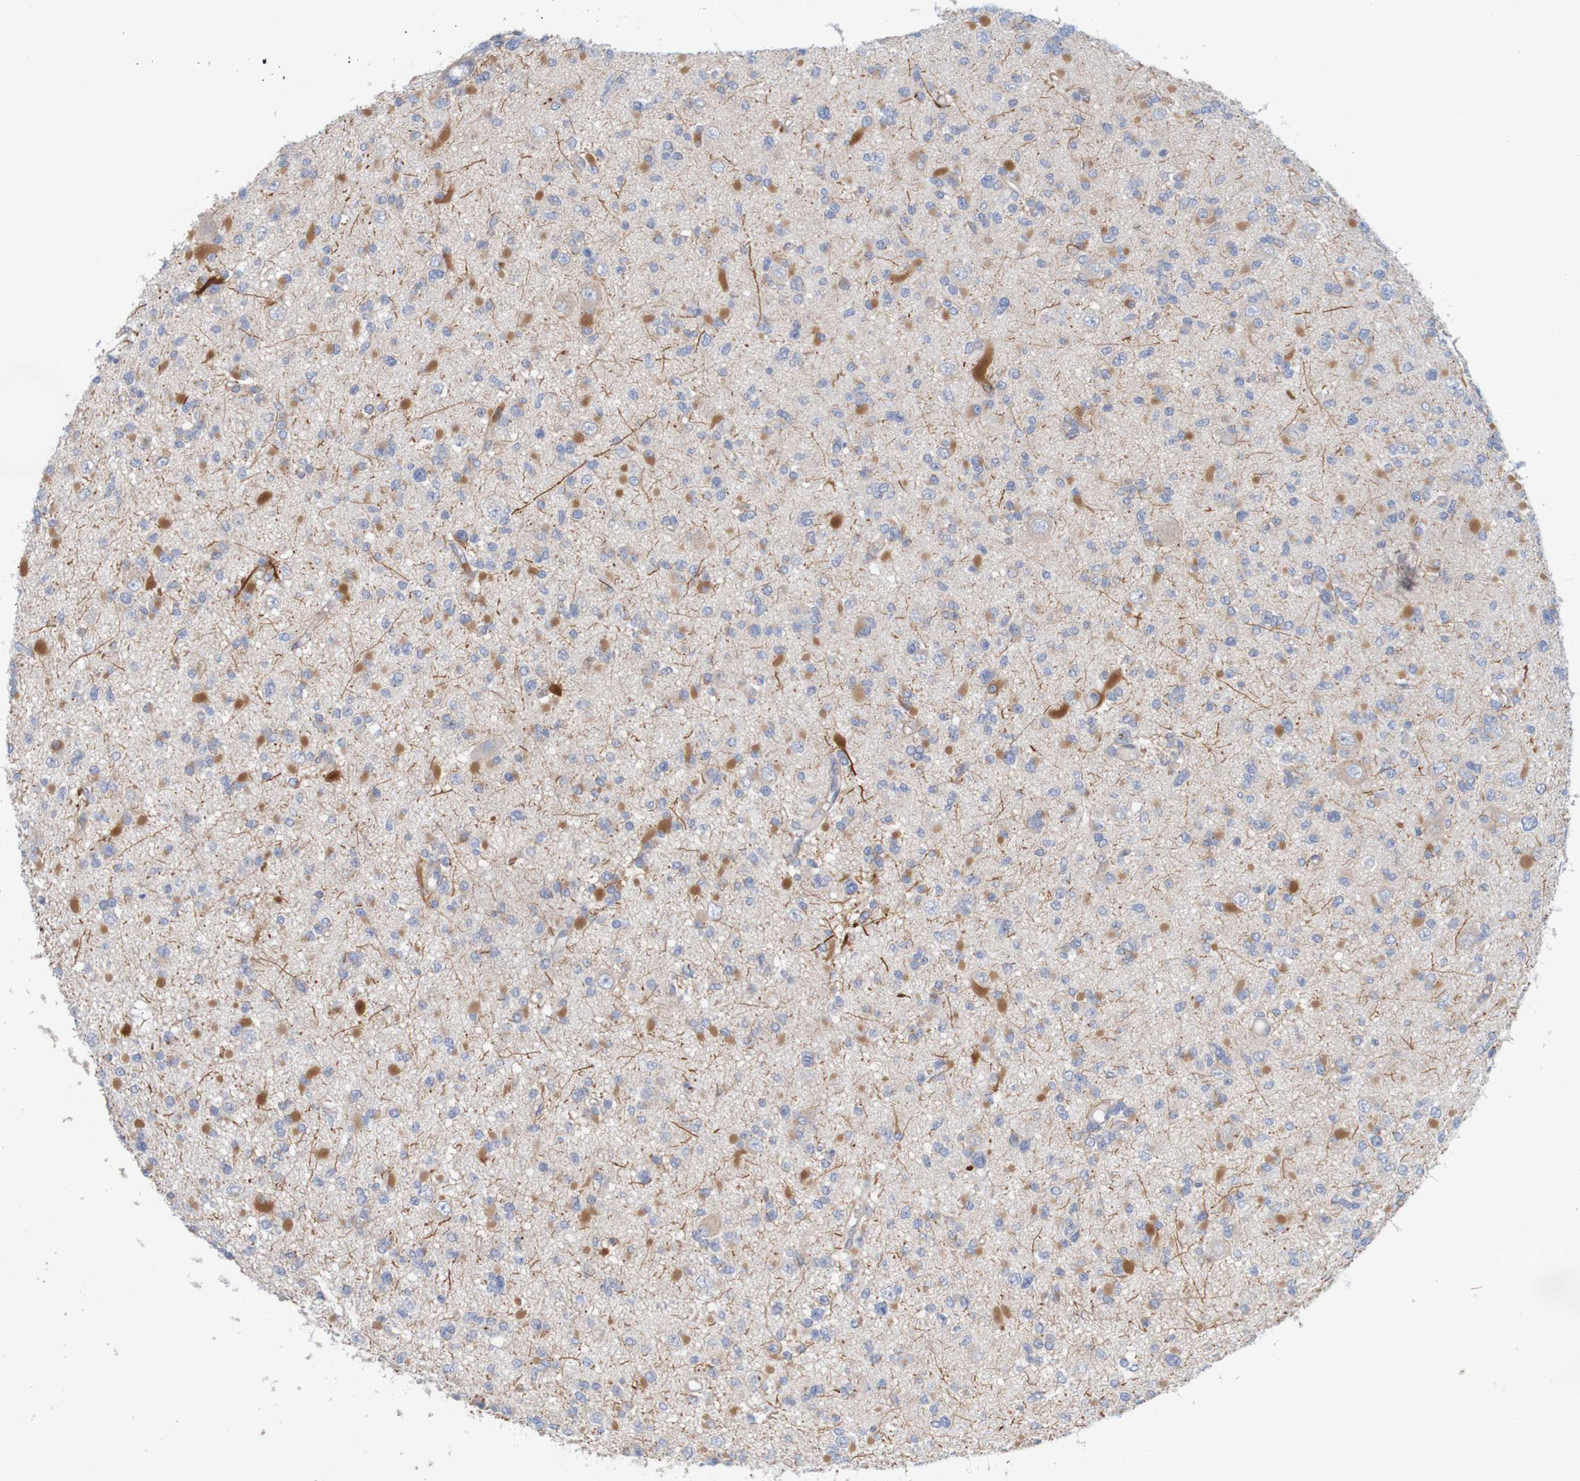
{"staining": {"intensity": "moderate", "quantity": "<25%", "location": "cytoplasmic/membranous"}, "tissue": "glioma", "cell_type": "Tumor cells", "image_type": "cancer", "snomed": [{"axis": "morphology", "description": "Glioma, malignant, Low grade"}, {"axis": "topography", "description": "Brain"}], "caption": "About <25% of tumor cells in human glioma show moderate cytoplasmic/membranous protein staining as visualized by brown immunohistochemical staining.", "gene": "KRT23", "patient": {"sex": "female", "age": 22}}